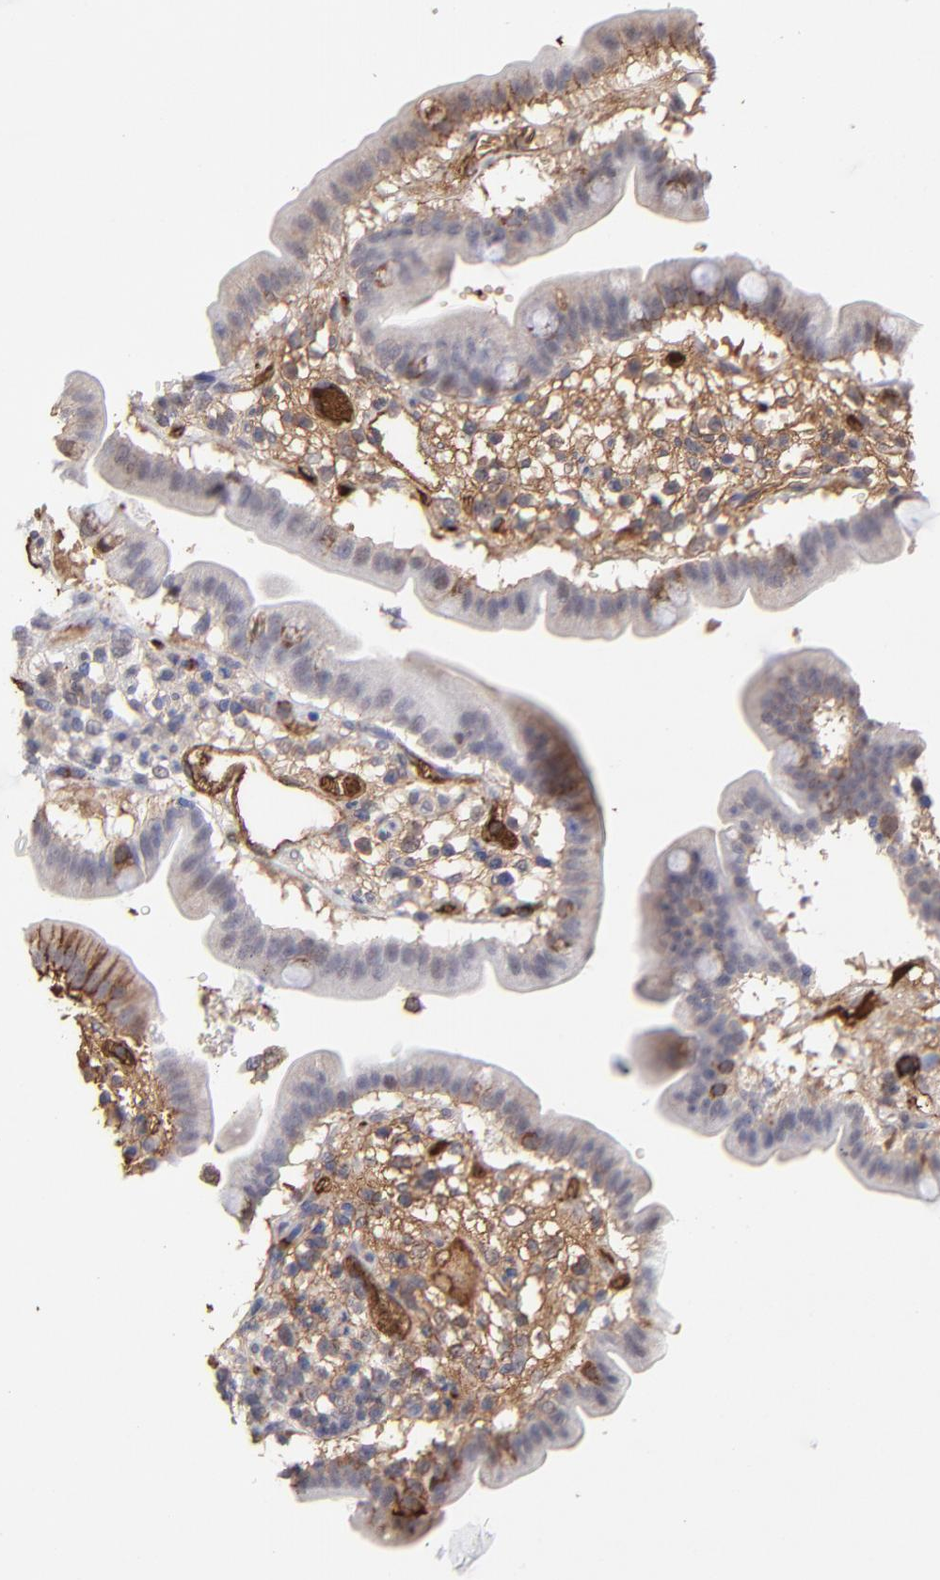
{"staining": {"intensity": "moderate", "quantity": "<25%", "location": "cytoplasmic/membranous"}, "tissue": "duodenum", "cell_type": "Glandular cells", "image_type": "normal", "snomed": [{"axis": "morphology", "description": "Normal tissue, NOS"}, {"axis": "topography", "description": "Duodenum"}], "caption": "Glandular cells display low levels of moderate cytoplasmic/membranous expression in approximately <25% of cells in normal duodenum. The protein is shown in brown color, while the nuclei are stained blue.", "gene": "PSMD14", "patient": {"sex": "male", "age": 50}}